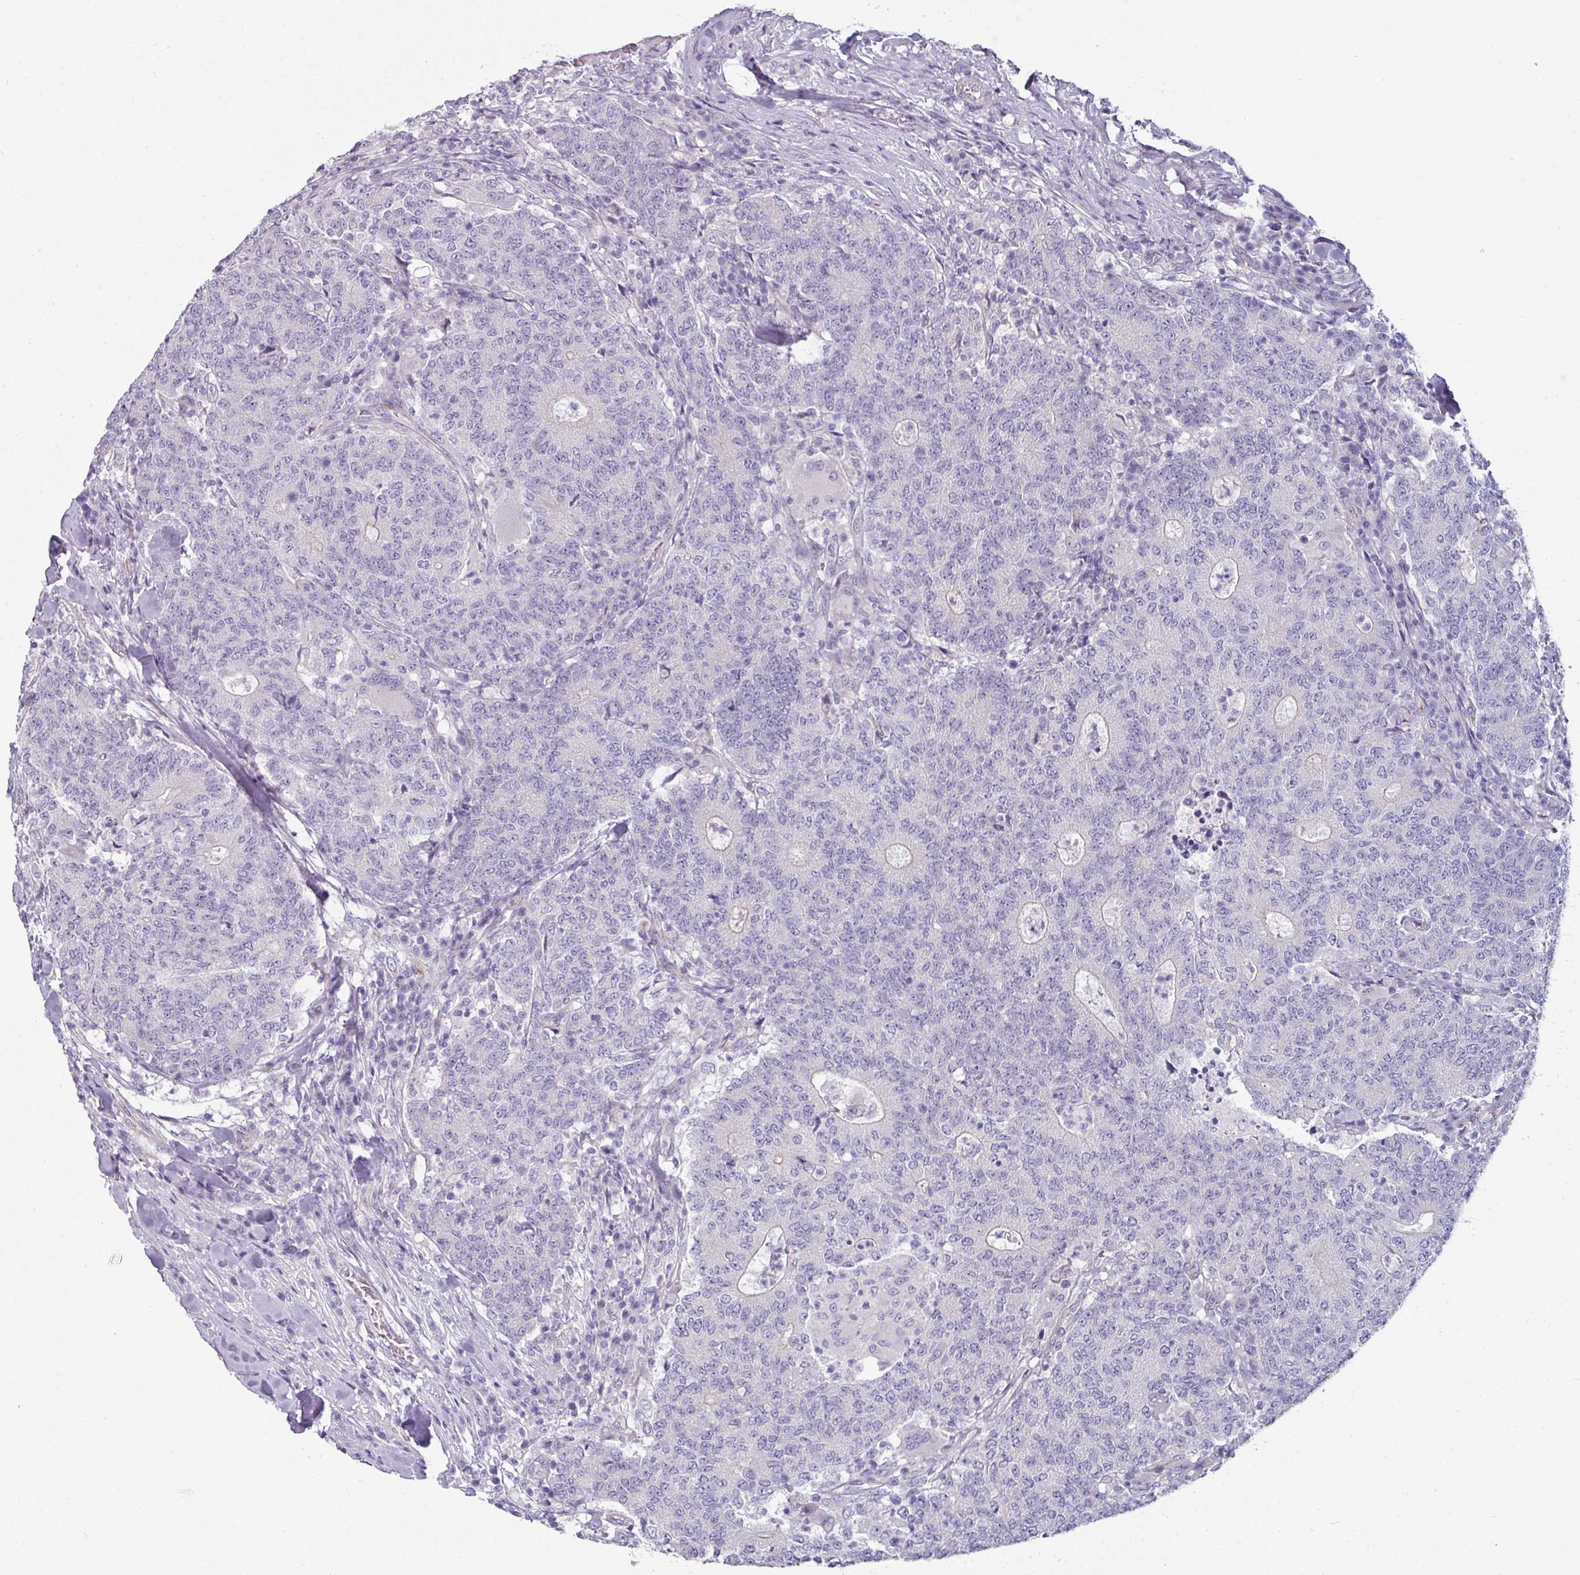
{"staining": {"intensity": "negative", "quantity": "none", "location": "none"}, "tissue": "colorectal cancer", "cell_type": "Tumor cells", "image_type": "cancer", "snomed": [{"axis": "morphology", "description": "Adenocarcinoma, NOS"}, {"axis": "topography", "description": "Colon"}], "caption": "Tumor cells show no significant protein positivity in colorectal cancer (adenocarcinoma).", "gene": "SLC17A7", "patient": {"sex": "female", "age": 75}}